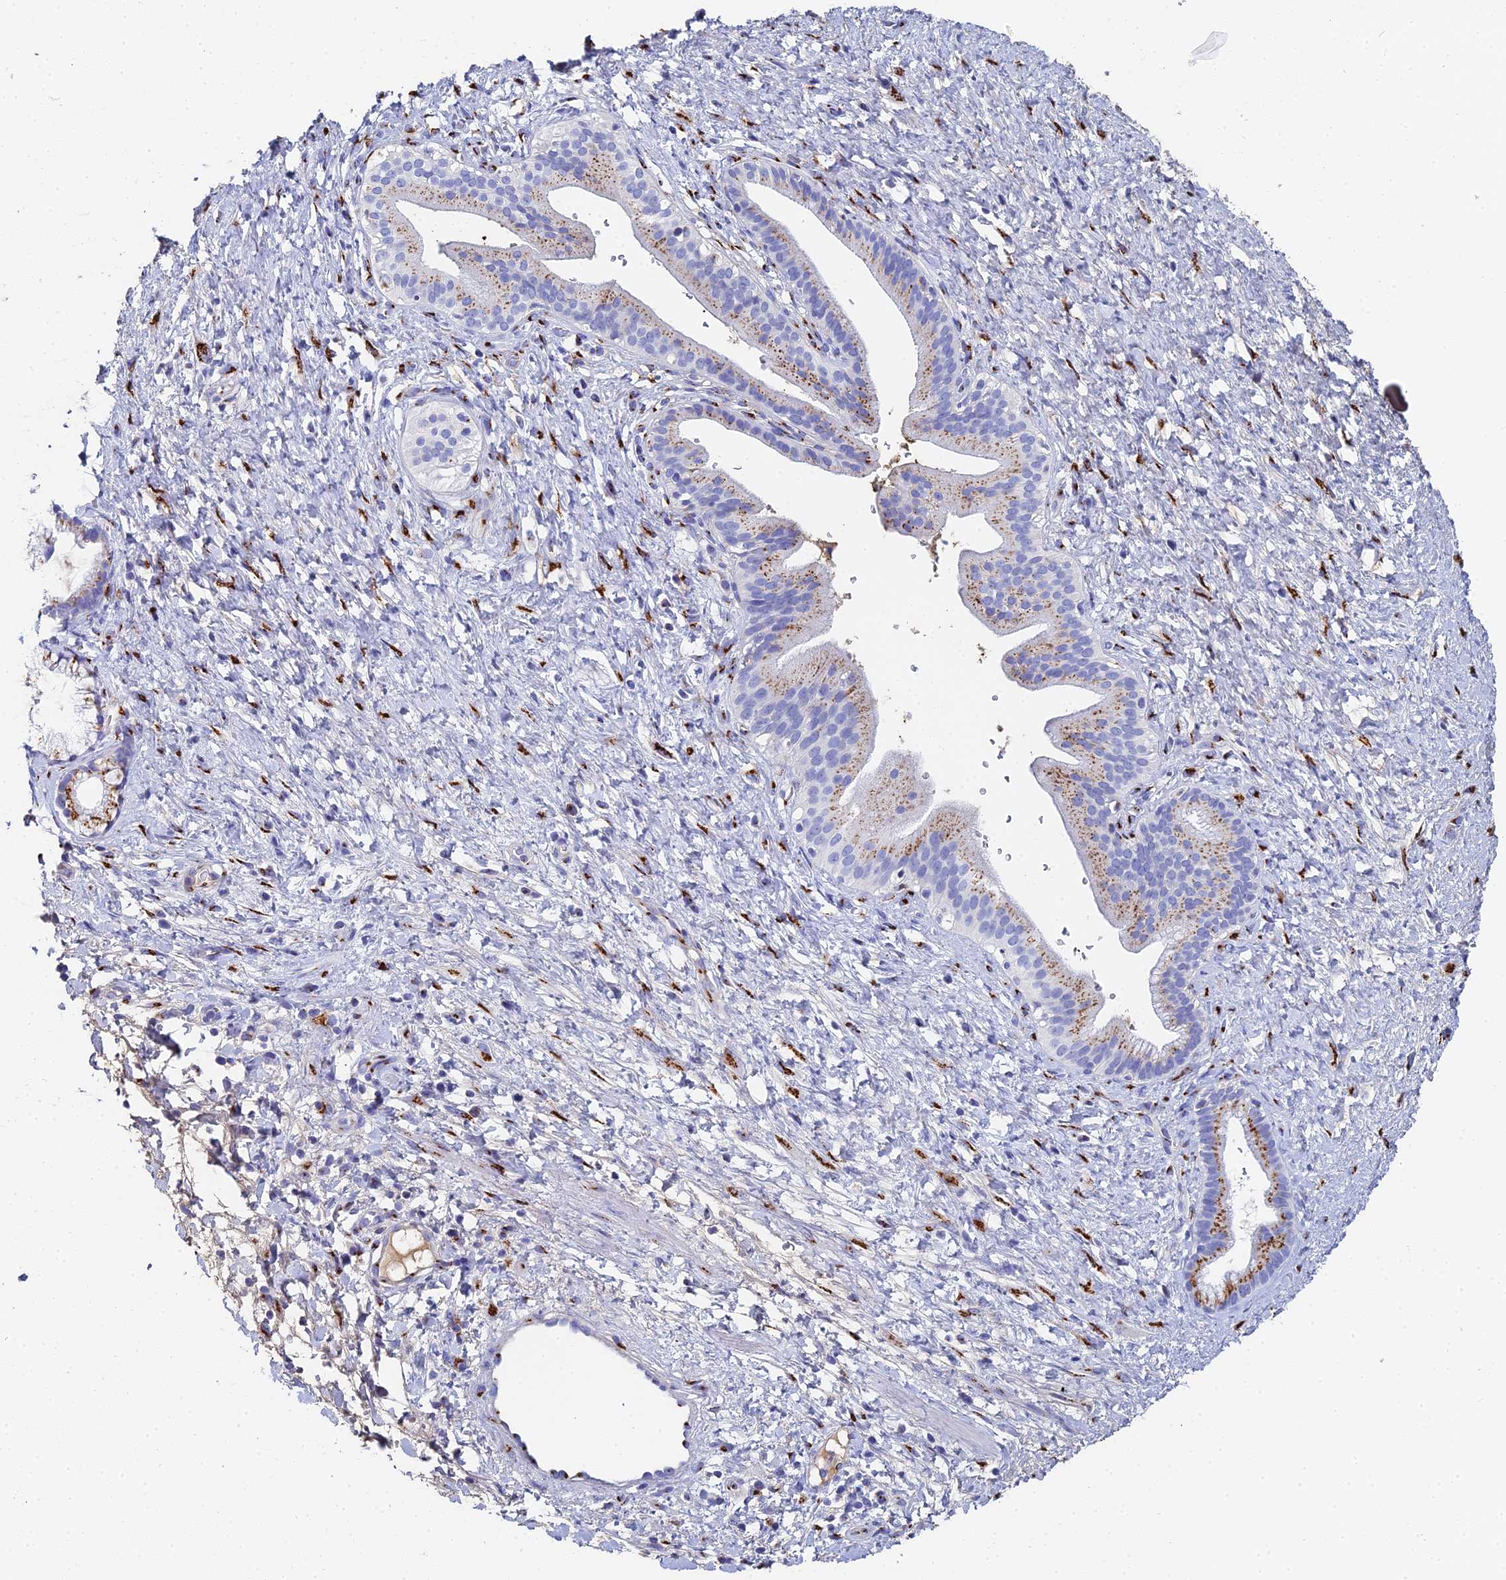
{"staining": {"intensity": "moderate", "quantity": "25%-75%", "location": "cytoplasmic/membranous"}, "tissue": "pancreatic cancer", "cell_type": "Tumor cells", "image_type": "cancer", "snomed": [{"axis": "morphology", "description": "Adenocarcinoma, NOS"}, {"axis": "topography", "description": "Pancreas"}], "caption": "Immunohistochemistry image of human pancreatic adenocarcinoma stained for a protein (brown), which shows medium levels of moderate cytoplasmic/membranous expression in about 25%-75% of tumor cells.", "gene": "ENSG00000268674", "patient": {"sex": "male", "age": 68}}